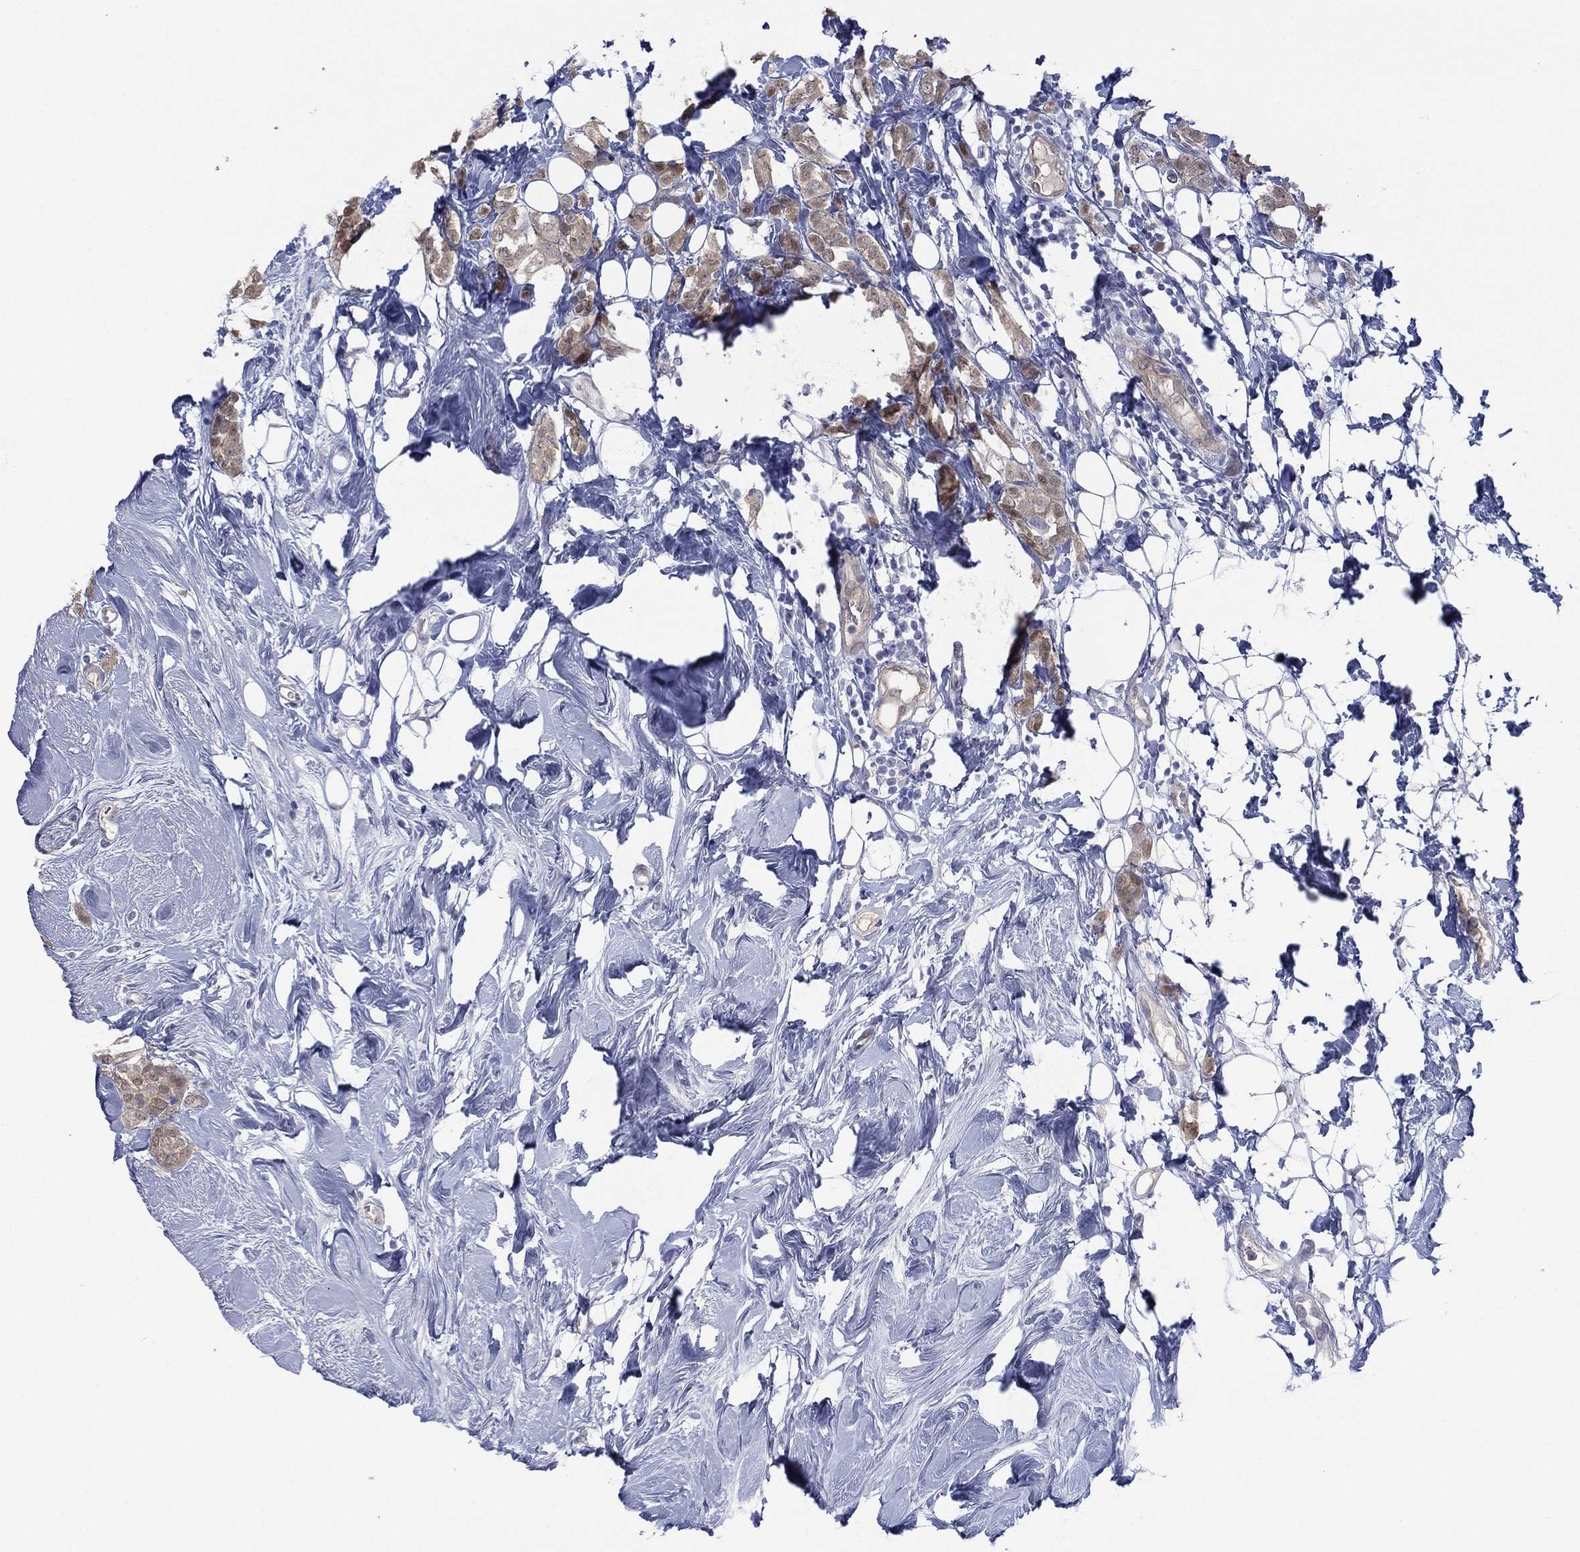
{"staining": {"intensity": "weak", "quantity": "25%-75%", "location": "cytoplasmic/membranous"}, "tissue": "breast cancer", "cell_type": "Tumor cells", "image_type": "cancer", "snomed": [{"axis": "morphology", "description": "Lobular carcinoma"}, {"axis": "topography", "description": "Breast"}], "caption": "Tumor cells show weak cytoplasmic/membranous staining in approximately 25%-75% of cells in lobular carcinoma (breast).", "gene": "DDAH1", "patient": {"sex": "female", "age": 49}}